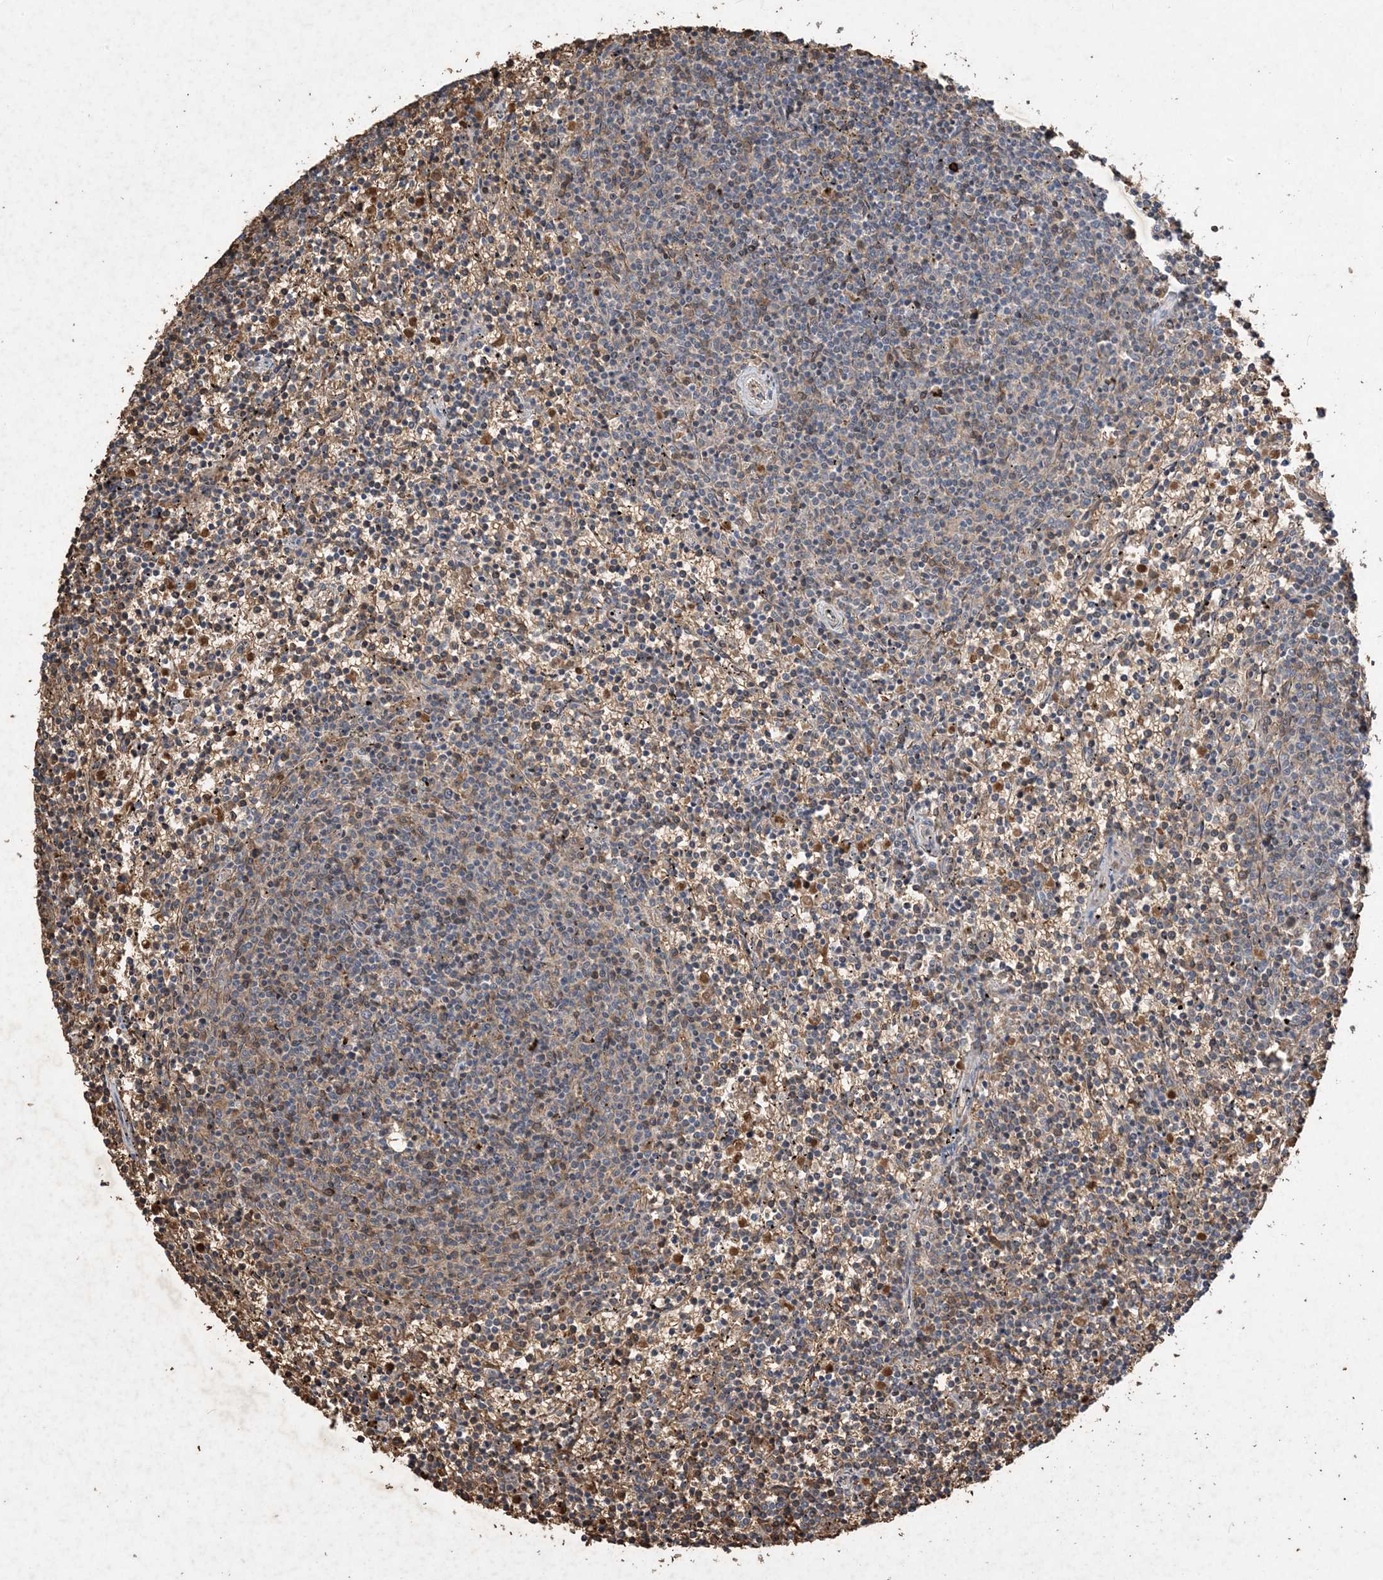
{"staining": {"intensity": "weak", "quantity": "<25%", "location": "cytoplasmic/membranous"}, "tissue": "lymphoma", "cell_type": "Tumor cells", "image_type": "cancer", "snomed": [{"axis": "morphology", "description": "Malignant lymphoma, non-Hodgkin's type, Low grade"}, {"axis": "topography", "description": "Spleen"}], "caption": "Immunohistochemistry (IHC) of lymphoma exhibits no expression in tumor cells.", "gene": "HPS4", "patient": {"sex": "female", "age": 50}}